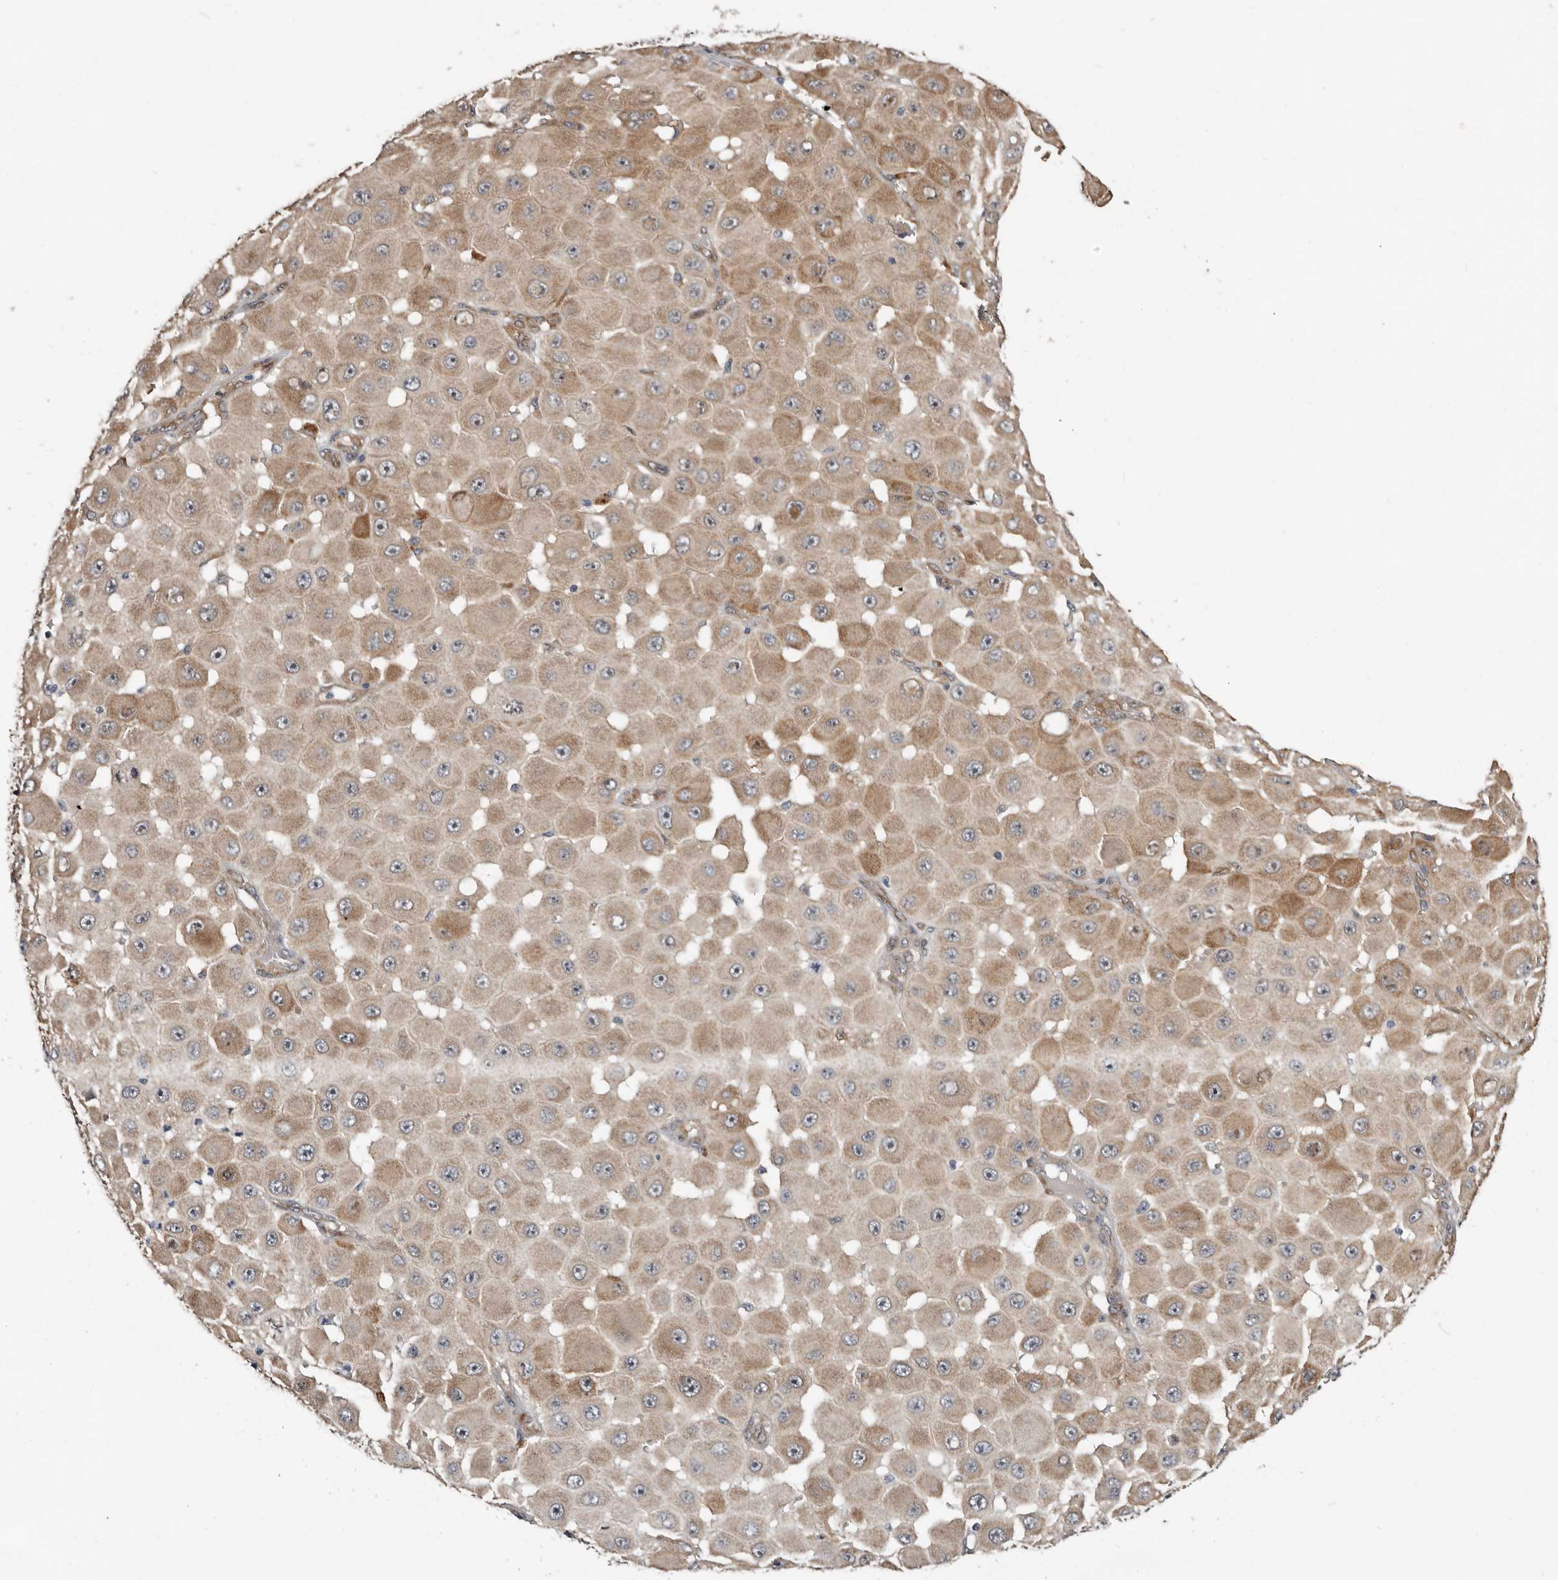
{"staining": {"intensity": "weak", "quantity": ">75%", "location": "cytoplasmic/membranous"}, "tissue": "melanoma", "cell_type": "Tumor cells", "image_type": "cancer", "snomed": [{"axis": "morphology", "description": "Malignant melanoma, NOS"}, {"axis": "topography", "description": "Skin"}], "caption": "This micrograph shows IHC staining of human melanoma, with low weak cytoplasmic/membranous positivity in about >75% of tumor cells.", "gene": "SBDS", "patient": {"sex": "female", "age": 81}}